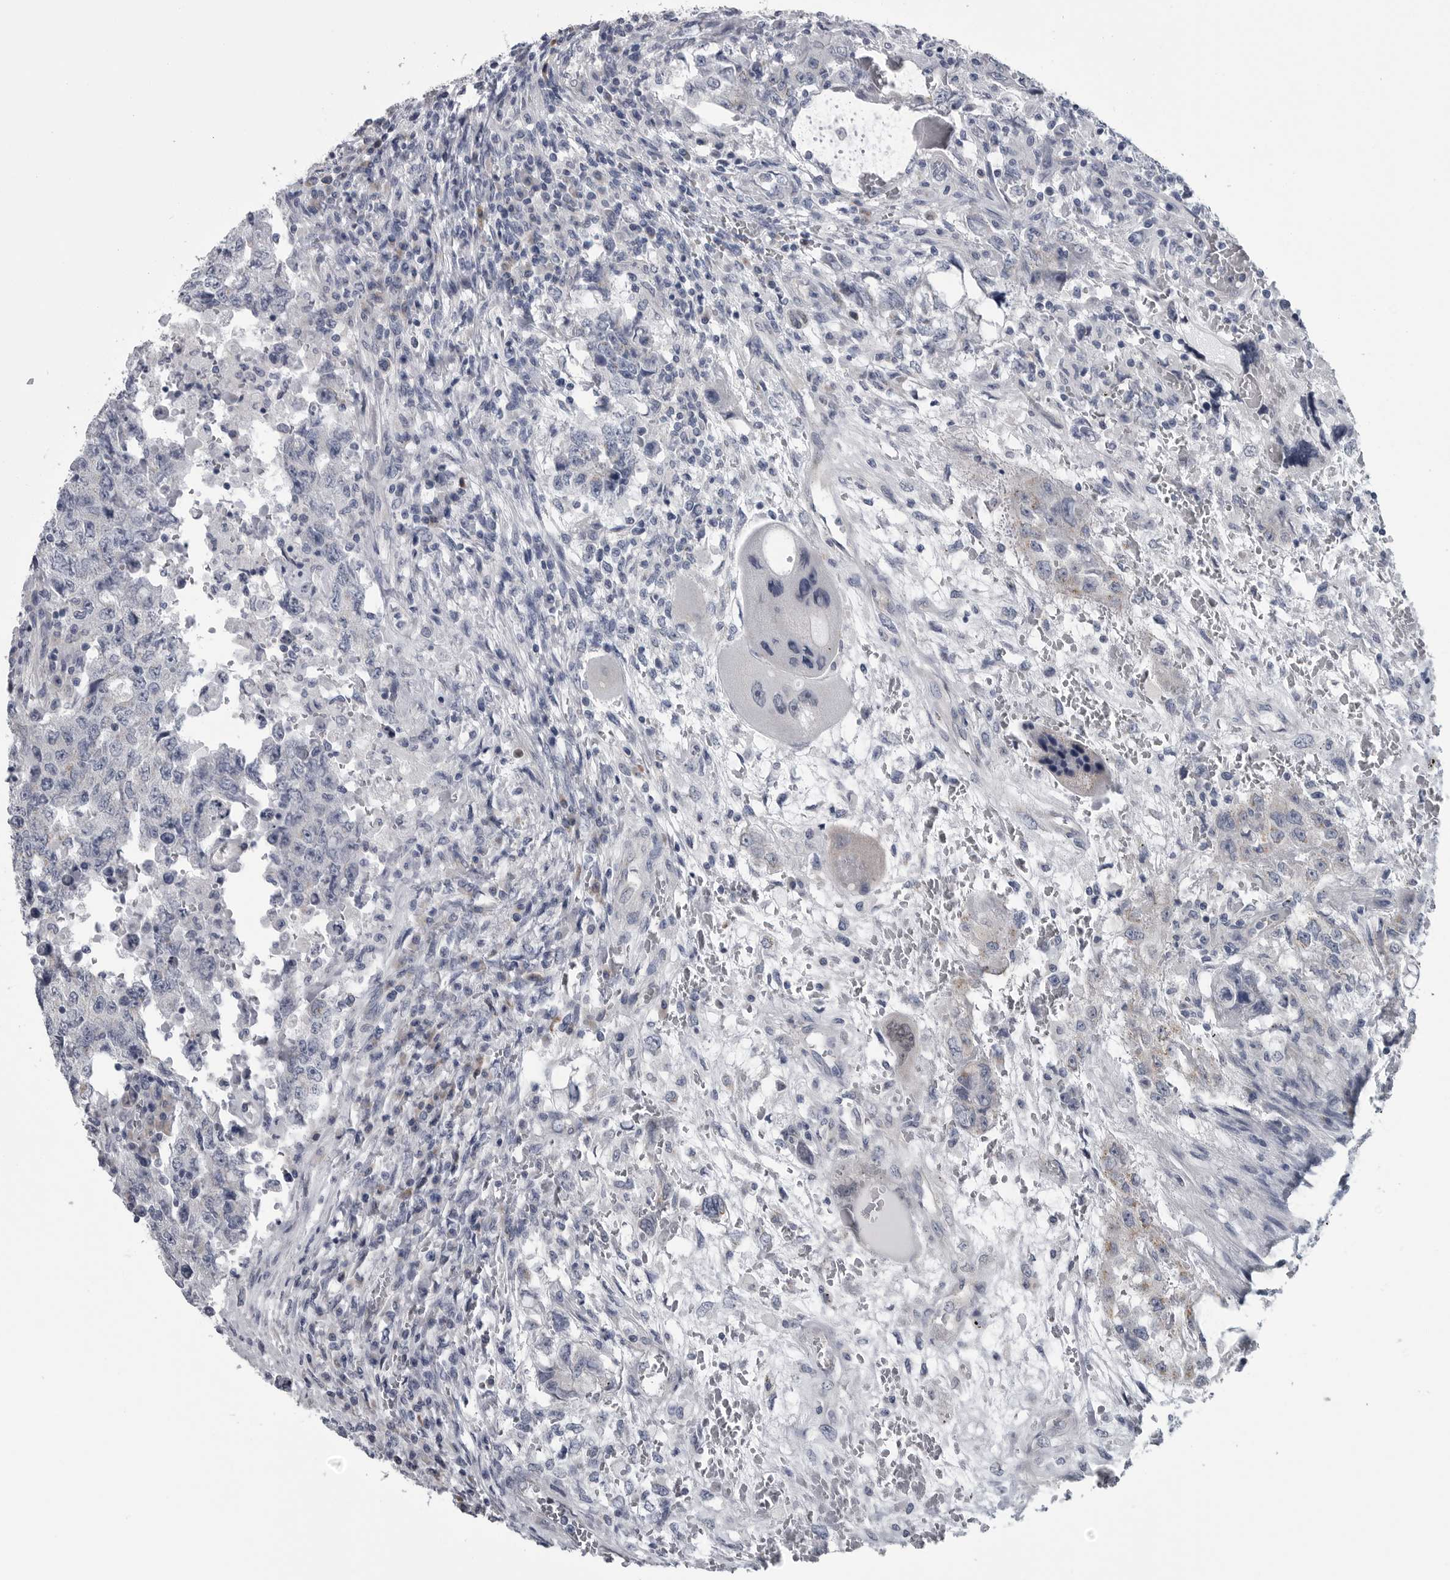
{"staining": {"intensity": "negative", "quantity": "none", "location": "none"}, "tissue": "testis cancer", "cell_type": "Tumor cells", "image_type": "cancer", "snomed": [{"axis": "morphology", "description": "Carcinoma, Embryonal, NOS"}, {"axis": "topography", "description": "Testis"}], "caption": "Immunohistochemistry micrograph of neoplastic tissue: human testis embryonal carcinoma stained with DAB displays no significant protein staining in tumor cells.", "gene": "MYOC", "patient": {"sex": "male", "age": 26}}